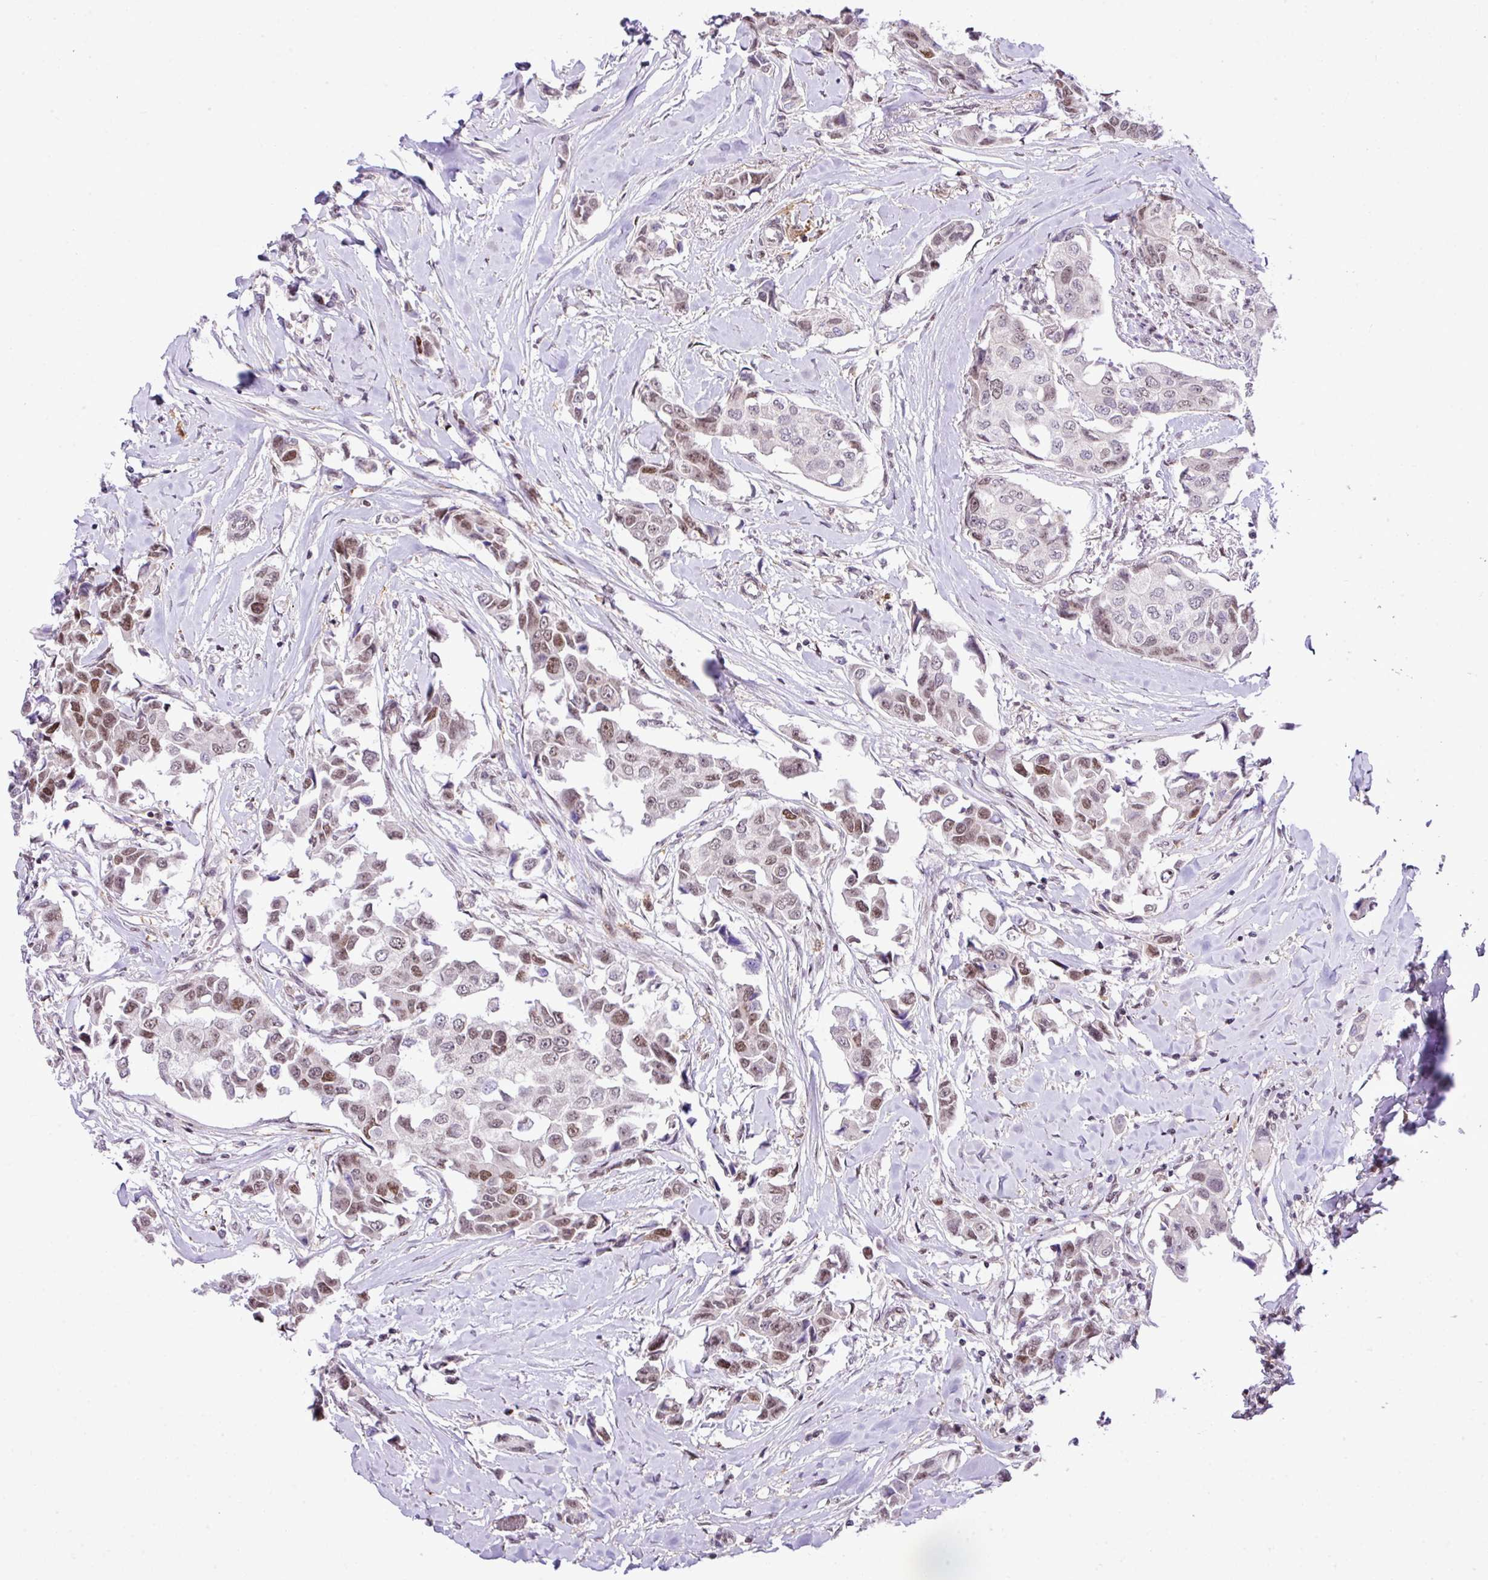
{"staining": {"intensity": "weak", "quantity": "25%-75%", "location": "nuclear"}, "tissue": "breast cancer", "cell_type": "Tumor cells", "image_type": "cancer", "snomed": [{"axis": "morphology", "description": "Duct carcinoma"}, {"axis": "topography", "description": "Breast"}], "caption": "A brown stain labels weak nuclear staining of a protein in infiltrating ductal carcinoma (breast) tumor cells.", "gene": "CCDC137", "patient": {"sex": "female", "age": 80}}